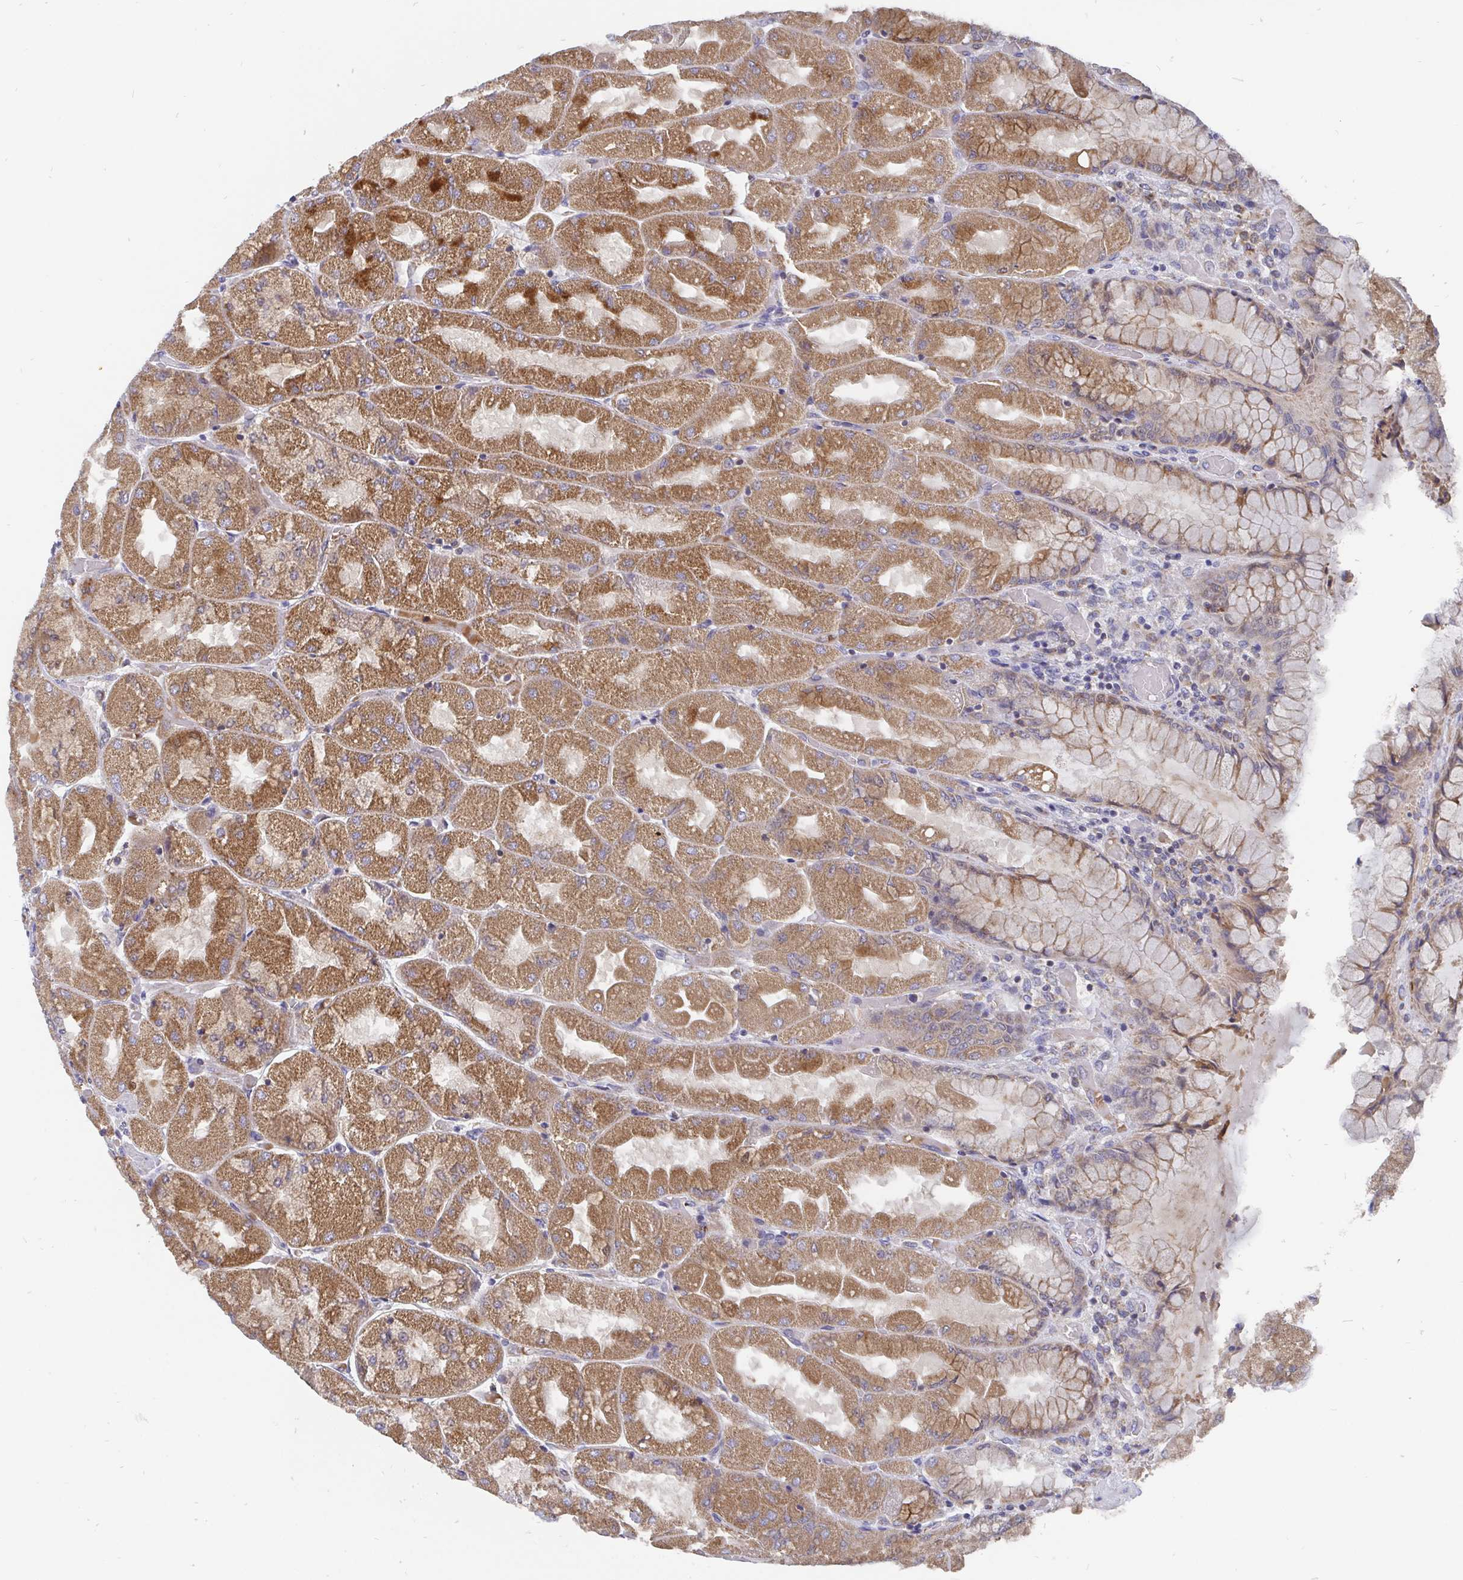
{"staining": {"intensity": "moderate", "quantity": ">75%", "location": "cytoplasmic/membranous"}, "tissue": "stomach", "cell_type": "Glandular cells", "image_type": "normal", "snomed": [{"axis": "morphology", "description": "Normal tissue, NOS"}, {"axis": "topography", "description": "Stomach"}], "caption": "Human stomach stained for a protein (brown) reveals moderate cytoplasmic/membranous positive positivity in approximately >75% of glandular cells.", "gene": "PDF", "patient": {"sex": "female", "age": 61}}